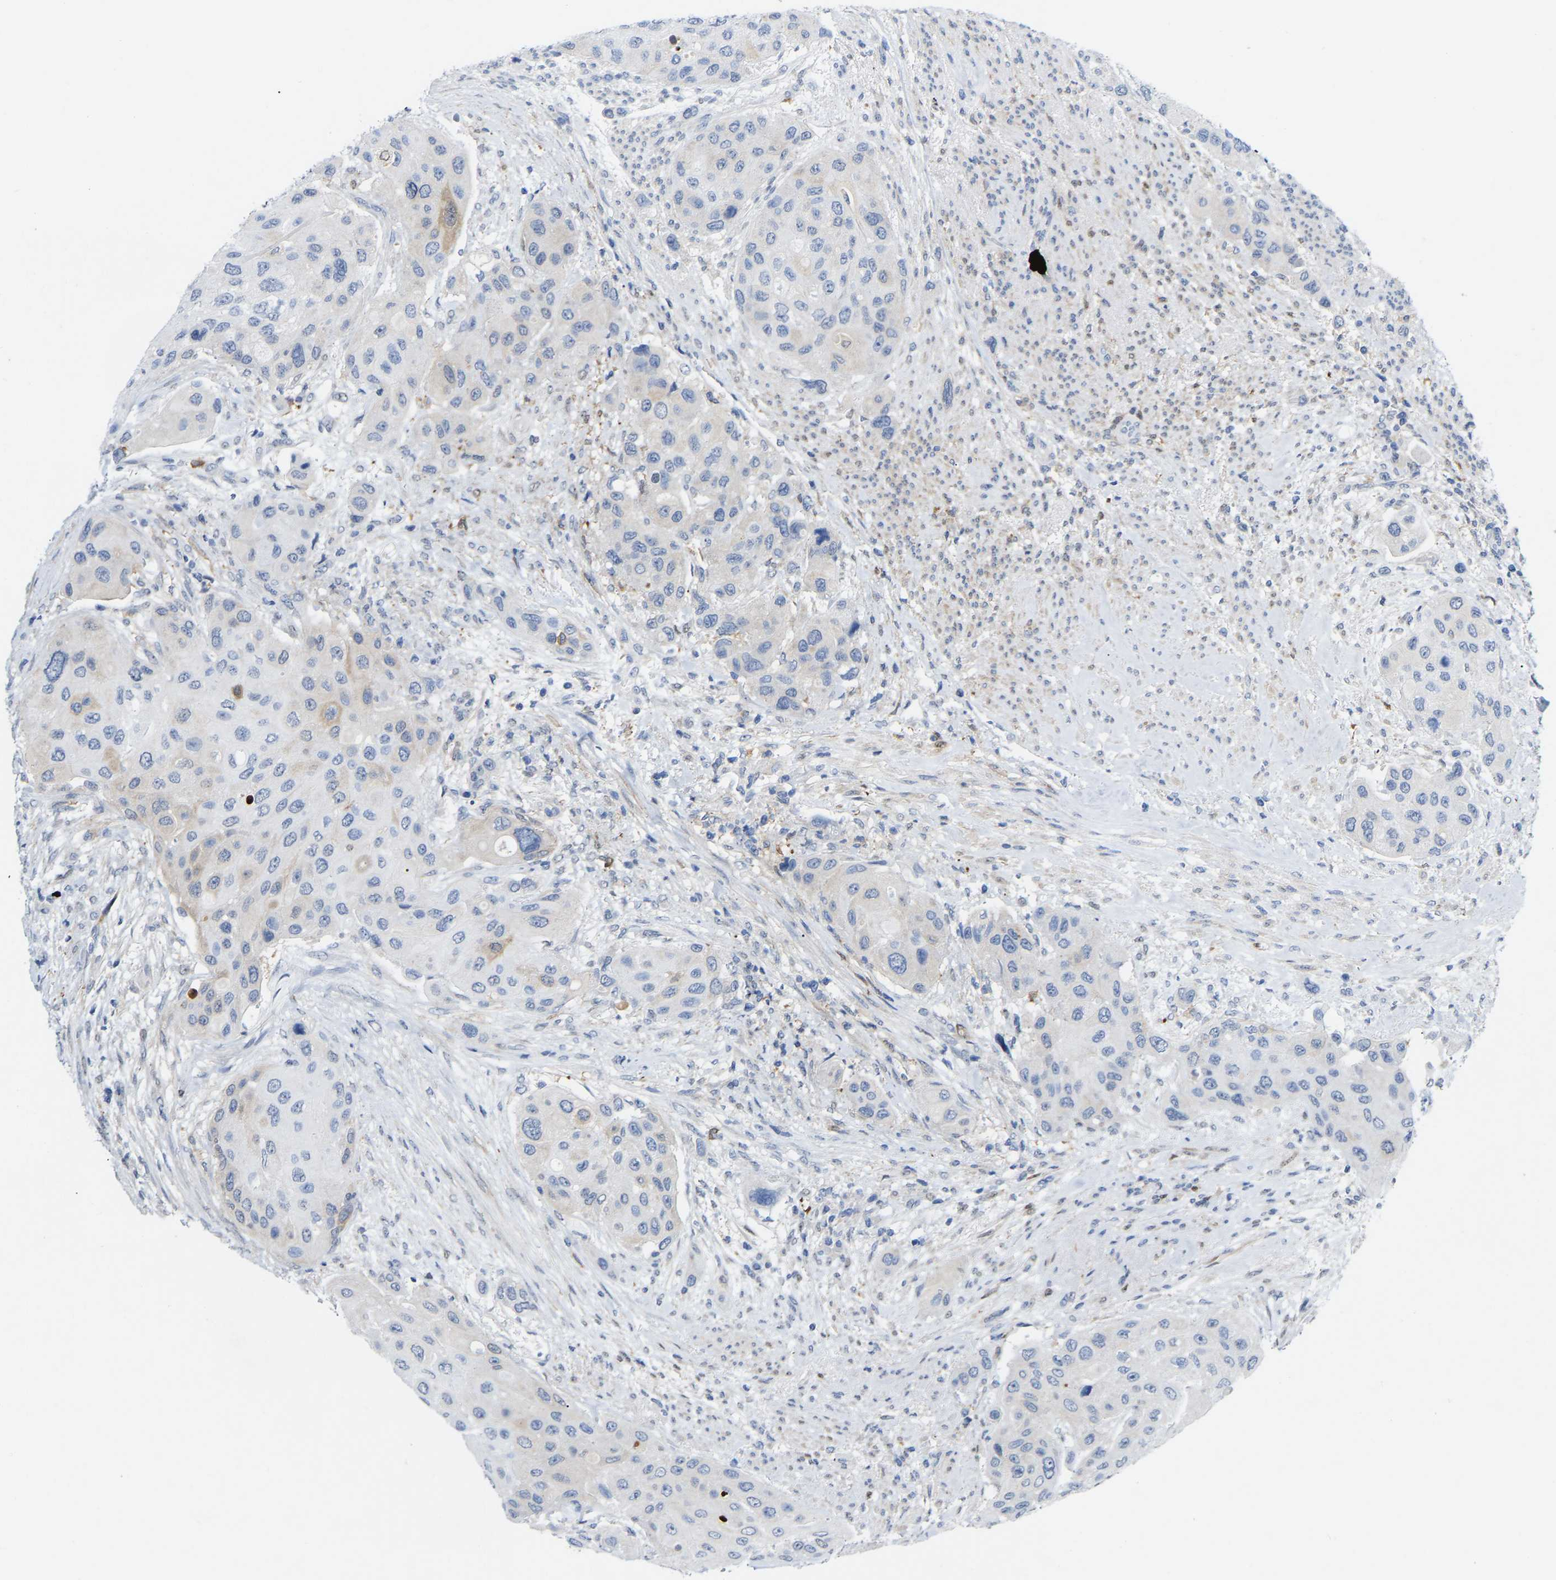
{"staining": {"intensity": "weak", "quantity": "<25%", "location": "cytoplasmic/membranous"}, "tissue": "urothelial cancer", "cell_type": "Tumor cells", "image_type": "cancer", "snomed": [{"axis": "morphology", "description": "Urothelial carcinoma, High grade"}, {"axis": "topography", "description": "Urinary bladder"}], "caption": "High power microscopy micrograph of an immunohistochemistry (IHC) image of urothelial carcinoma (high-grade), revealing no significant expression in tumor cells.", "gene": "ABTB2", "patient": {"sex": "female", "age": 56}}